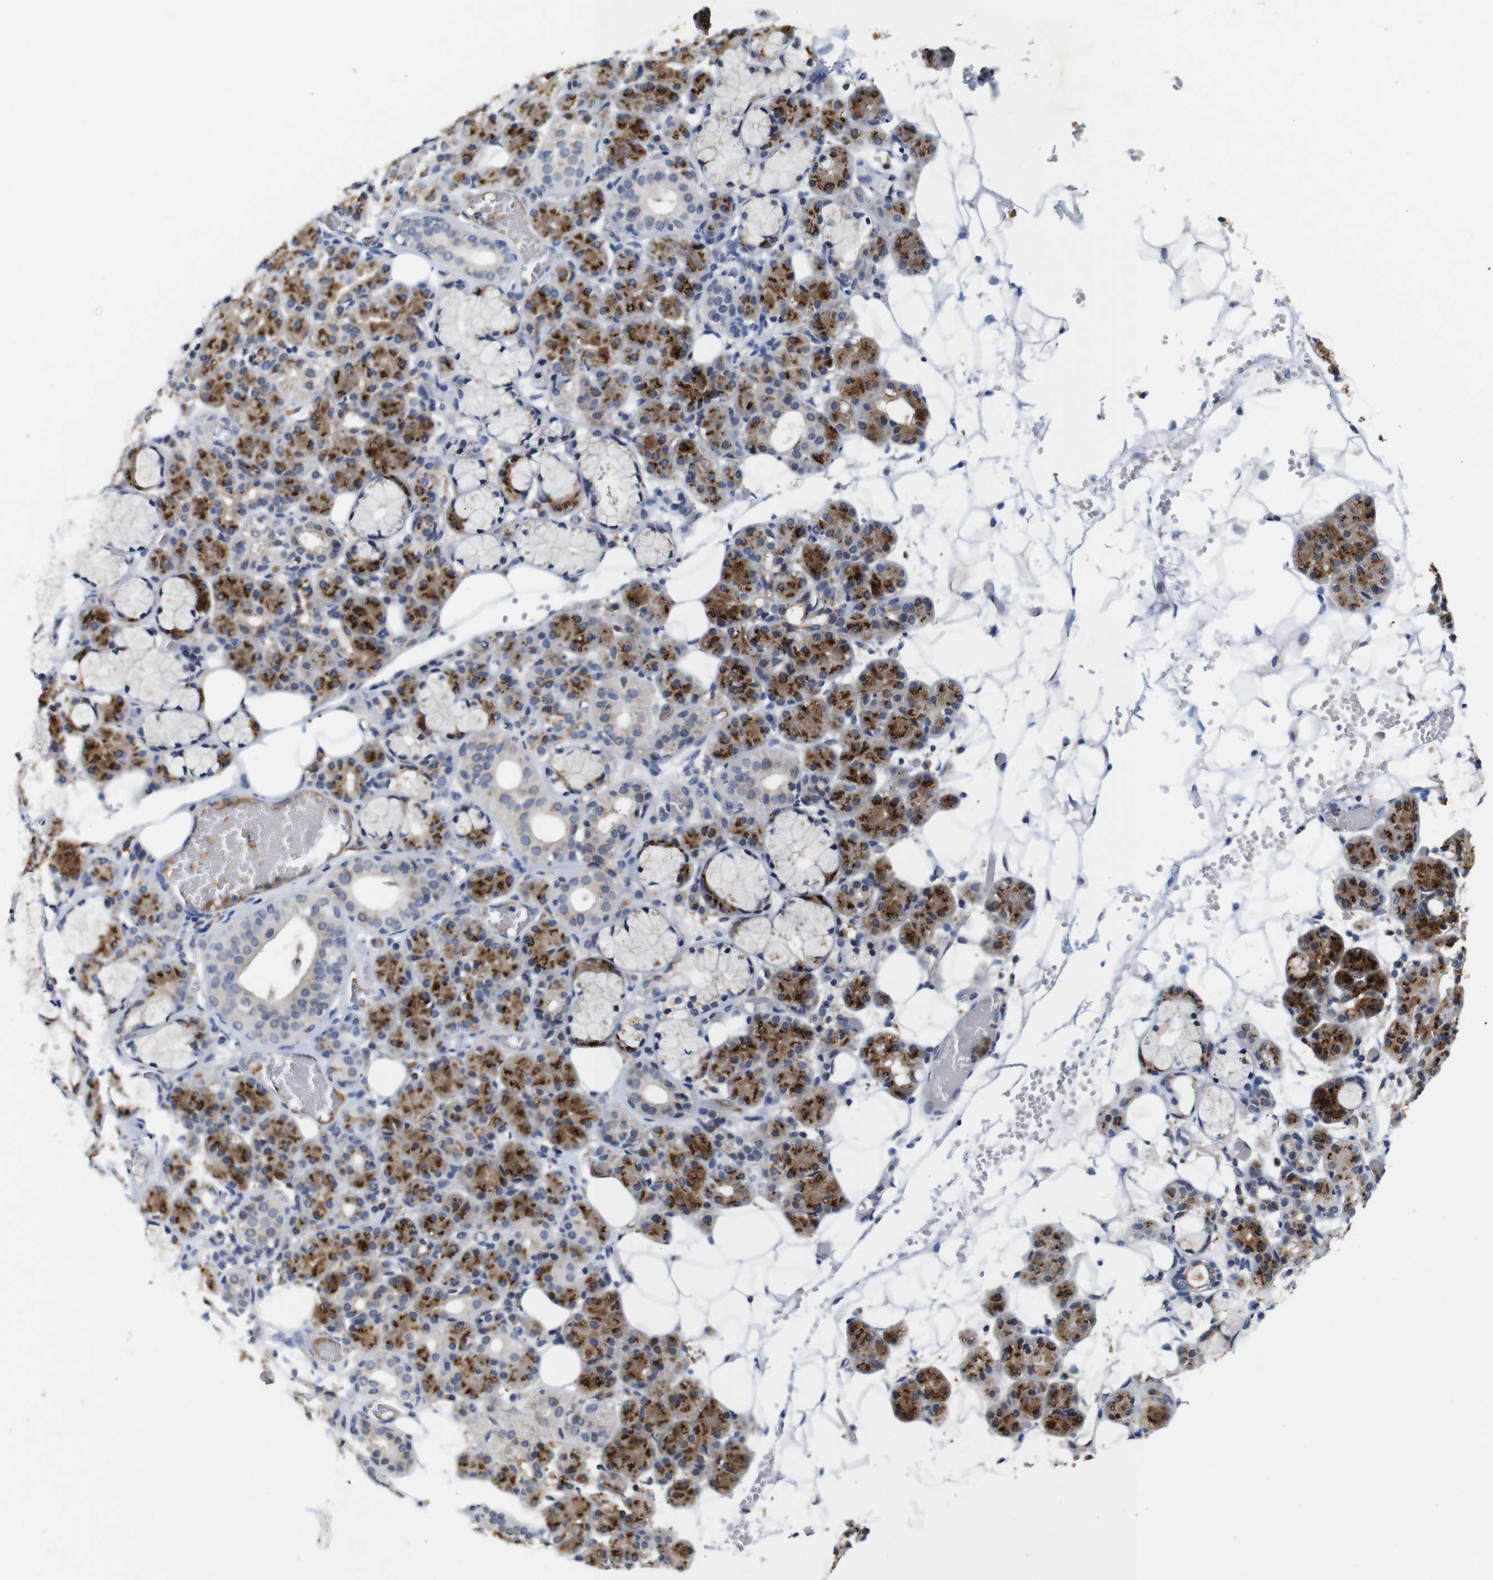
{"staining": {"intensity": "strong", "quantity": ">75%", "location": "cytoplasmic/membranous"}, "tissue": "salivary gland", "cell_type": "Glandular cells", "image_type": "normal", "snomed": [{"axis": "morphology", "description": "Normal tissue, NOS"}, {"axis": "topography", "description": "Salivary gland"}], "caption": "High-power microscopy captured an IHC image of normal salivary gland, revealing strong cytoplasmic/membranous expression in about >75% of glandular cells.", "gene": "FURIN", "patient": {"sex": "male", "age": 63}}